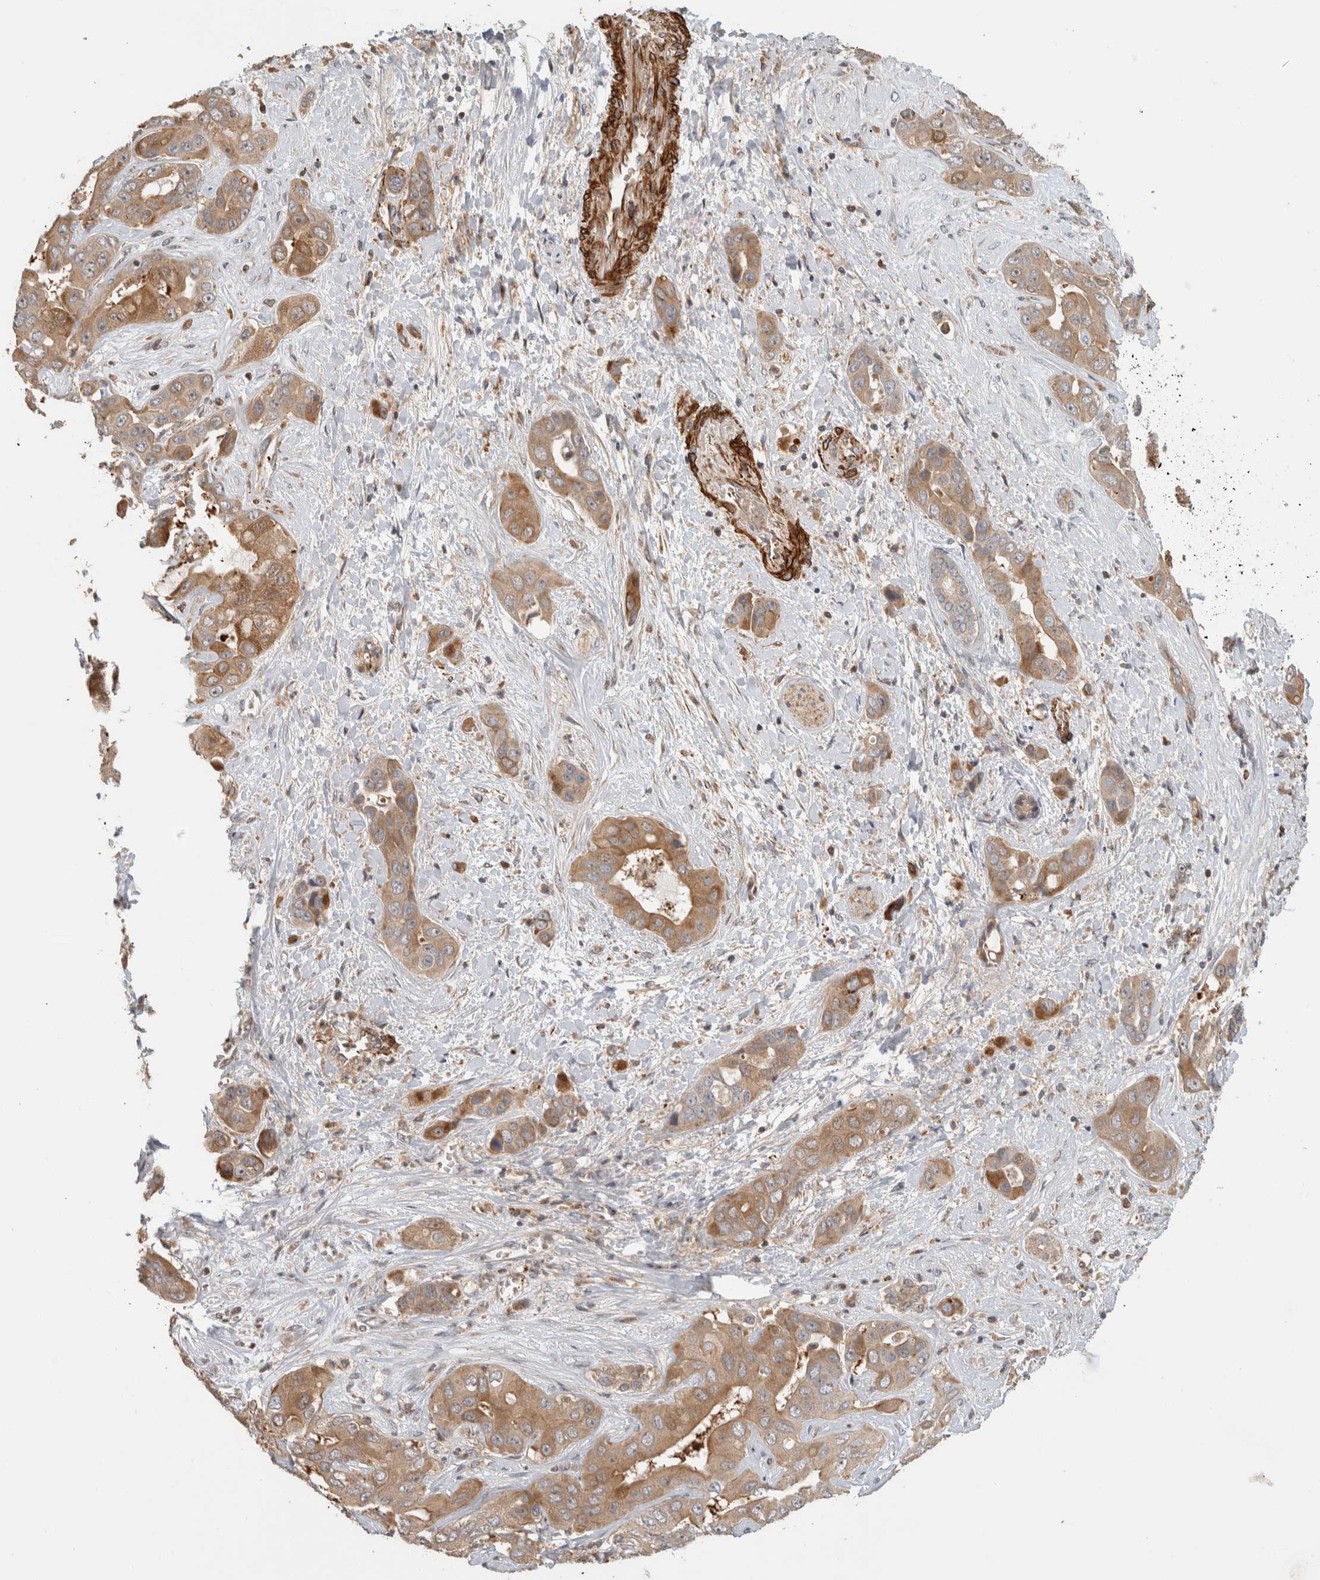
{"staining": {"intensity": "moderate", "quantity": ">75%", "location": "cytoplasmic/membranous"}, "tissue": "liver cancer", "cell_type": "Tumor cells", "image_type": "cancer", "snomed": [{"axis": "morphology", "description": "Cholangiocarcinoma"}, {"axis": "topography", "description": "Liver"}], "caption": "IHC (DAB (3,3'-diaminobenzidine)) staining of liver cancer (cholangiocarcinoma) shows moderate cytoplasmic/membranous protein staining in approximately >75% of tumor cells. The protein is shown in brown color, while the nuclei are stained blue.", "gene": "SIPA1L2", "patient": {"sex": "female", "age": 52}}